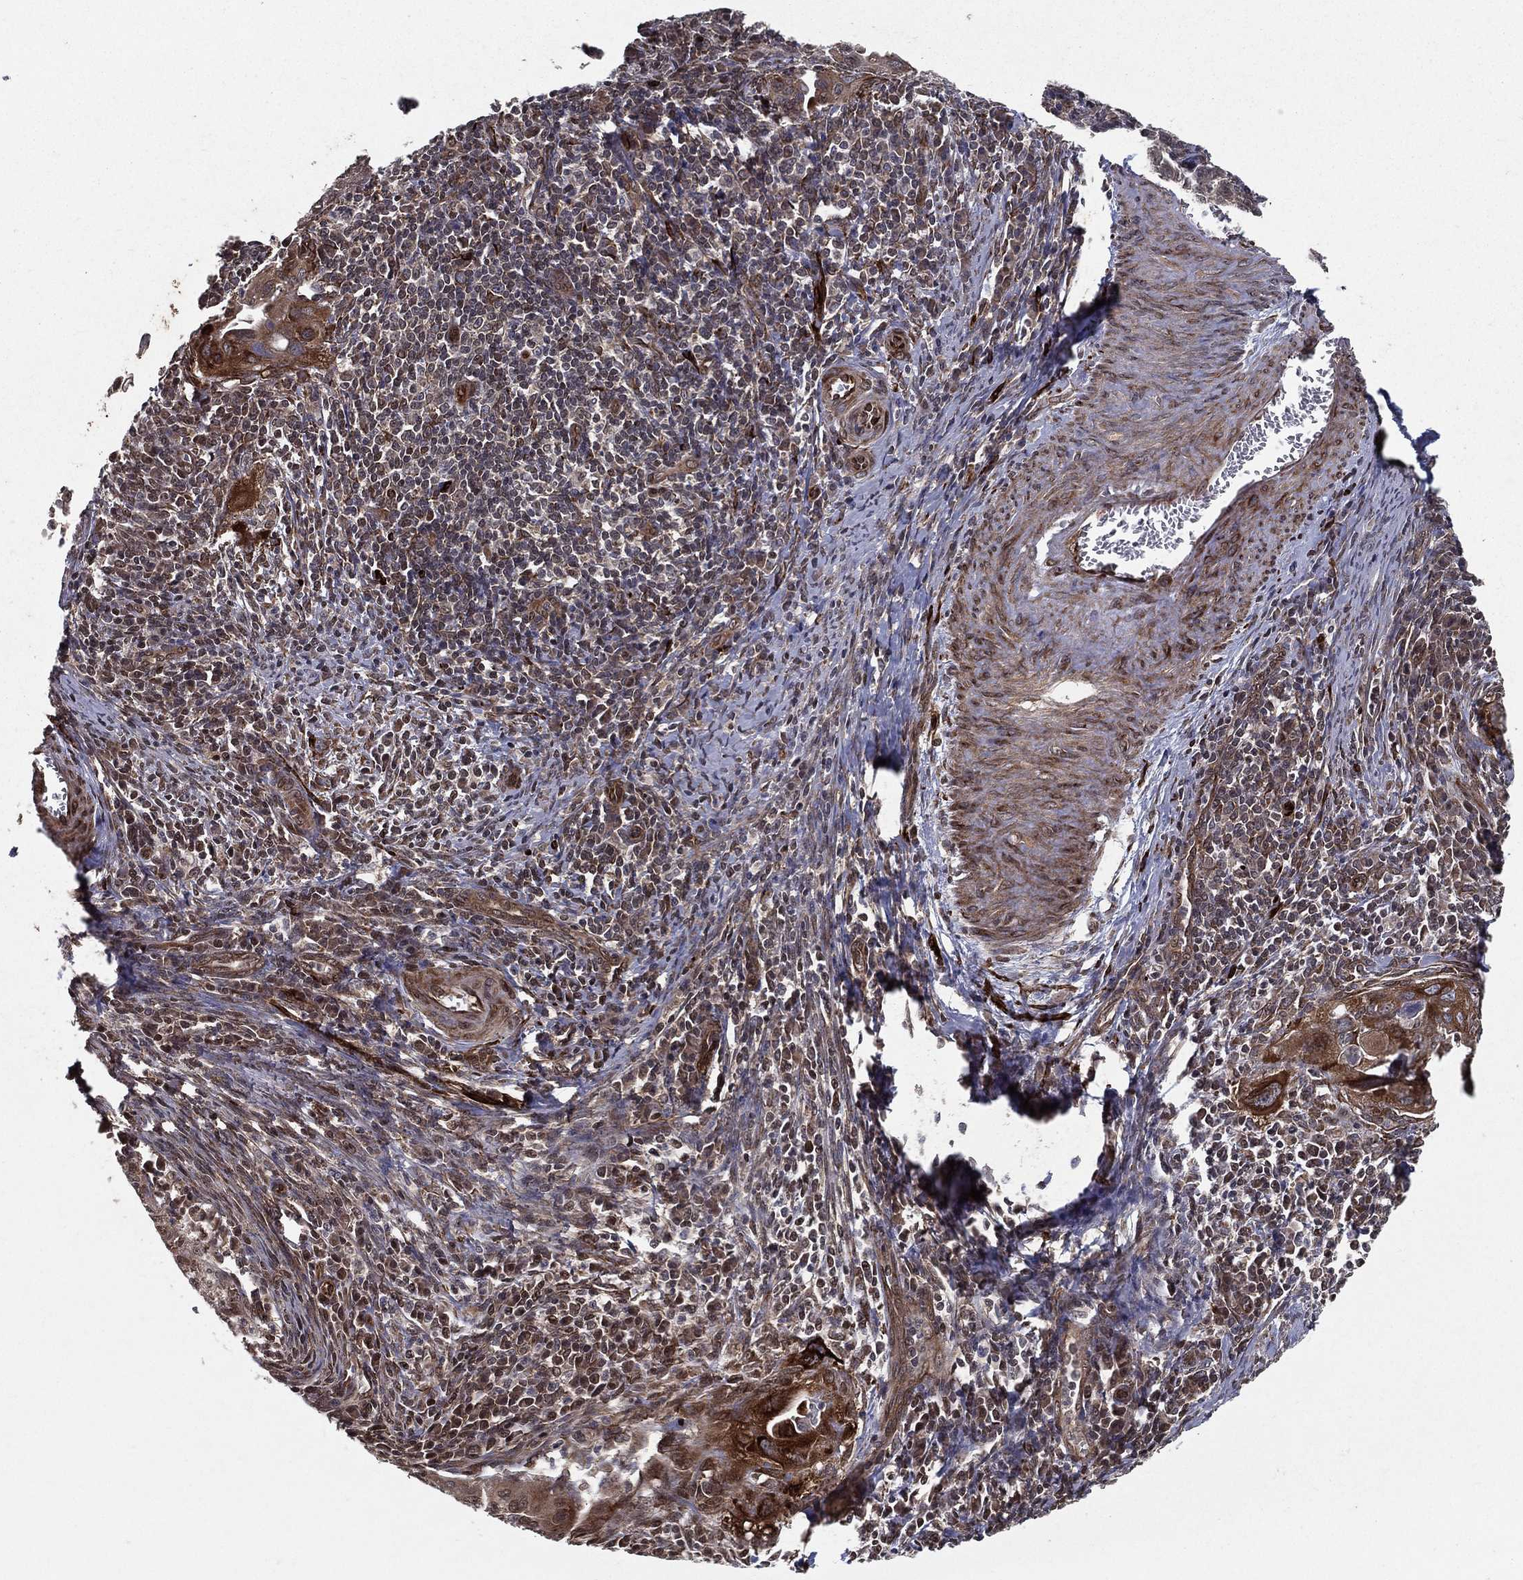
{"staining": {"intensity": "strong", "quantity": ">75%", "location": "cytoplasmic/membranous"}, "tissue": "cervical cancer", "cell_type": "Tumor cells", "image_type": "cancer", "snomed": [{"axis": "morphology", "description": "Squamous cell carcinoma, NOS"}, {"axis": "topography", "description": "Cervix"}], "caption": "A photomicrograph of human cervical squamous cell carcinoma stained for a protein displays strong cytoplasmic/membranous brown staining in tumor cells.", "gene": "CERS2", "patient": {"sex": "female", "age": 26}}